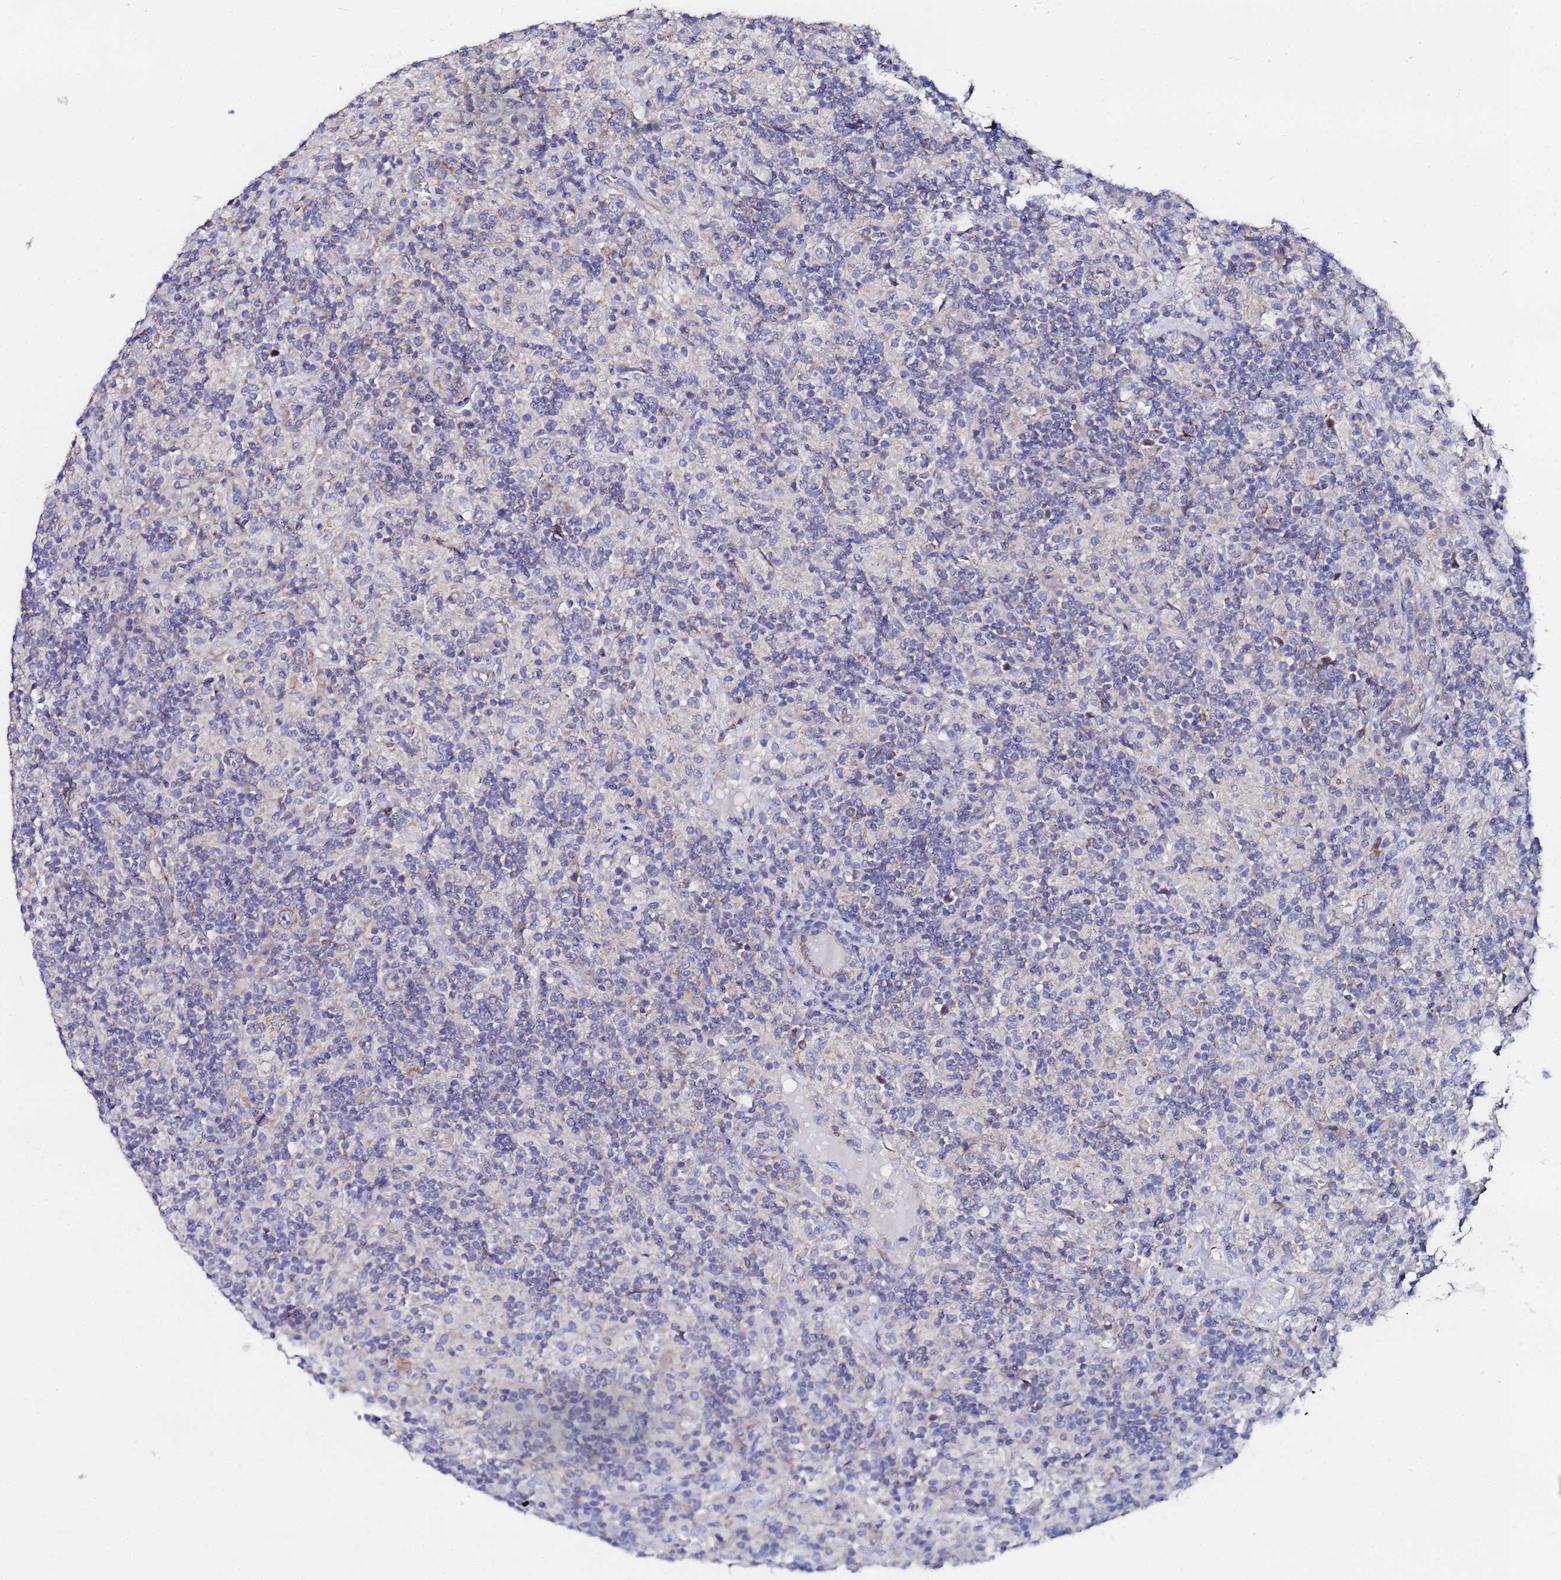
{"staining": {"intensity": "moderate", "quantity": "25%-75%", "location": "cytoplasmic/membranous"}, "tissue": "lymphoma", "cell_type": "Tumor cells", "image_type": "cancer", "snomed": [{"axis": "morphology", "description": "Hodgkin's disease, NOS"}, {"axis": "topography", "description": "Lymph node"}], "caption": "Hodgkin's disease stained with DAB IHC reveals medium levels of moderate cytoplasmic/membranous positivity in approximately 25%-75% of tumor cells.", "gene": "FAHD2A", "patient": {"sex": "male", "age": 70}}